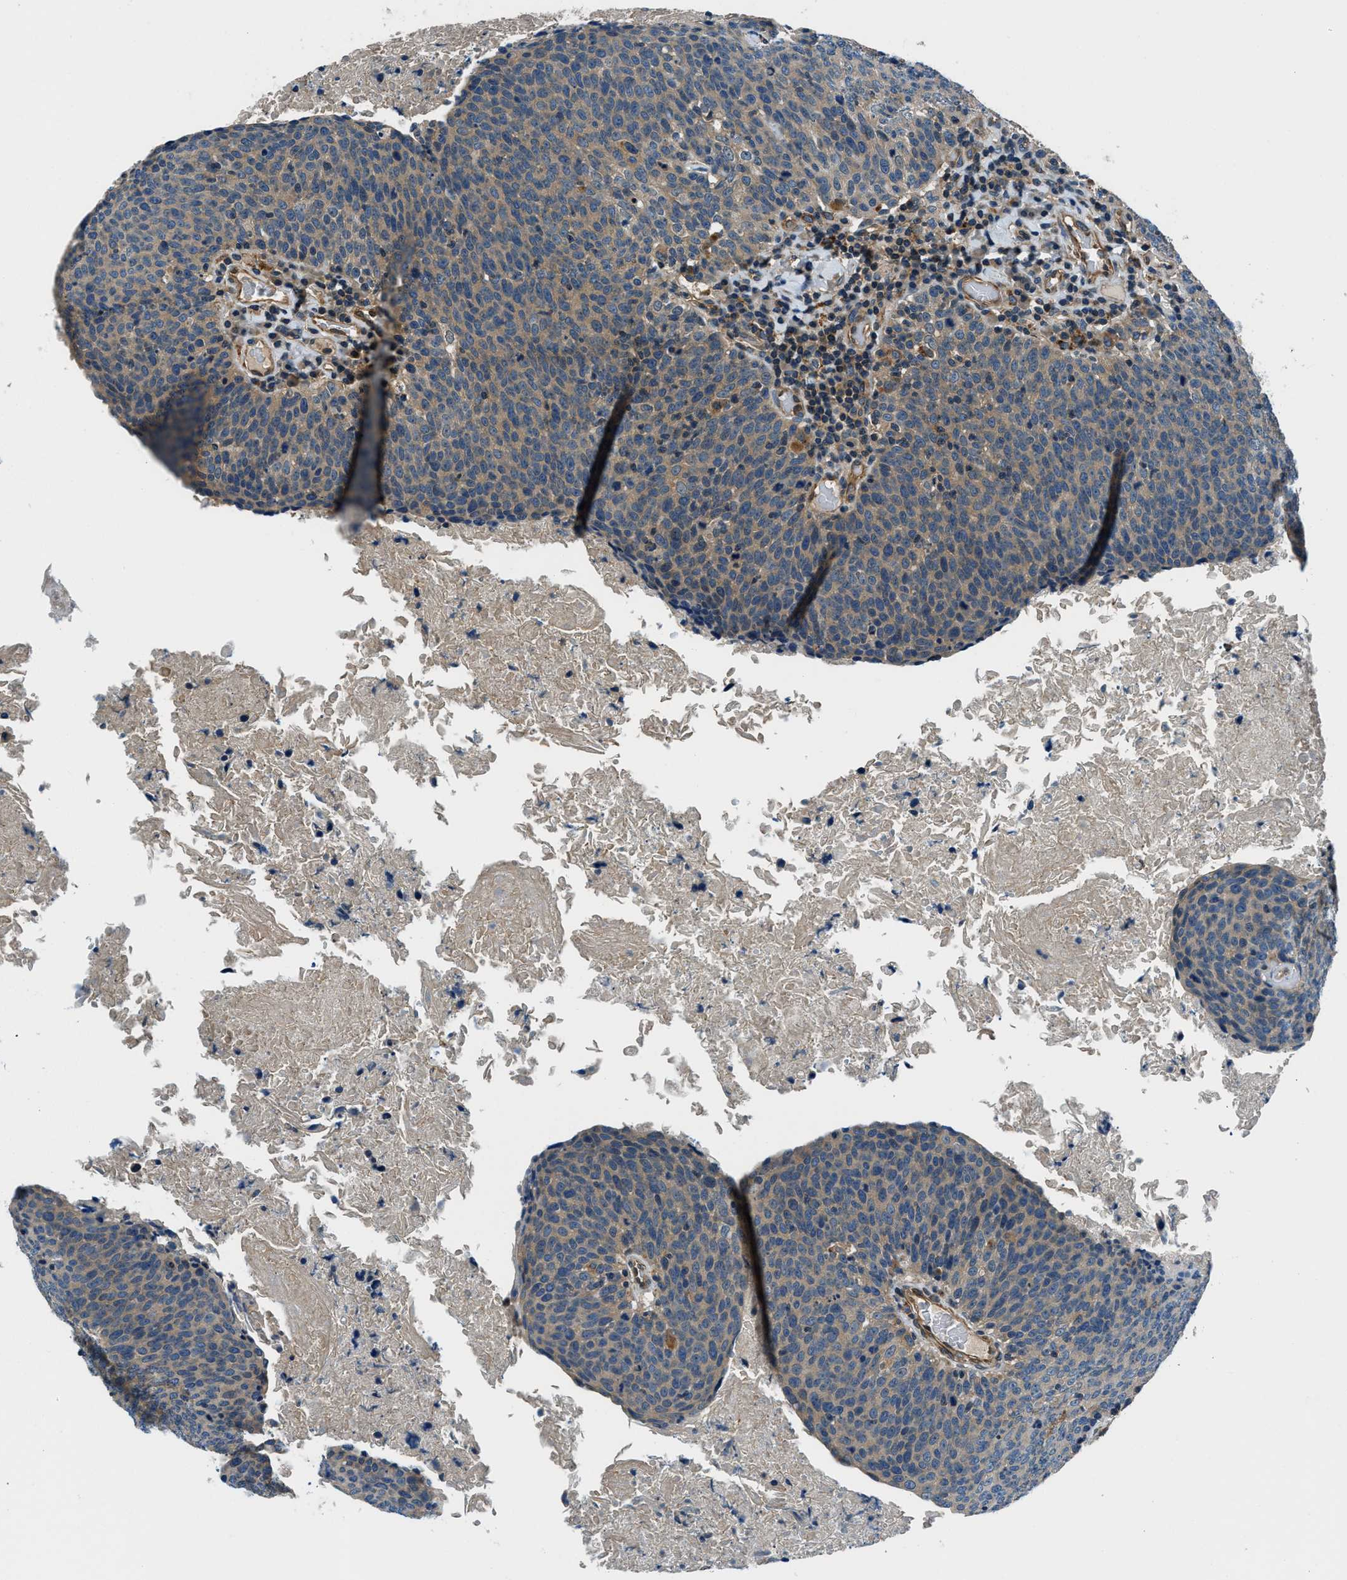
{"staining": {"intensity": "weak", "quantity": ">75%", "location": "cytoplasmic/membranous"}, "tissue": "head and neck cancer", "cell_type": "Tumor cells", "image_type": "cancer", "snomed": [{"axis": "morphology", "description": "Squamous cell carcinoma, NOS"}, {"axis": "morphology", "description": "Squamous cell carcinoma, metastatic, NOS"}, {"axis": "topography", "description": "Lymph node"}, {"axis": "topography", "description": "Head-Neck"}], "caption": "Human head and neck cancer (metastatic squamous cell carcinoma) stained with a brown dye shows weak cytoplasmic/membranous positive expression in approximately >75% of tumor cells.", "gene": "SLC19A2", "patient": {"sex": "male", "age": 62}}